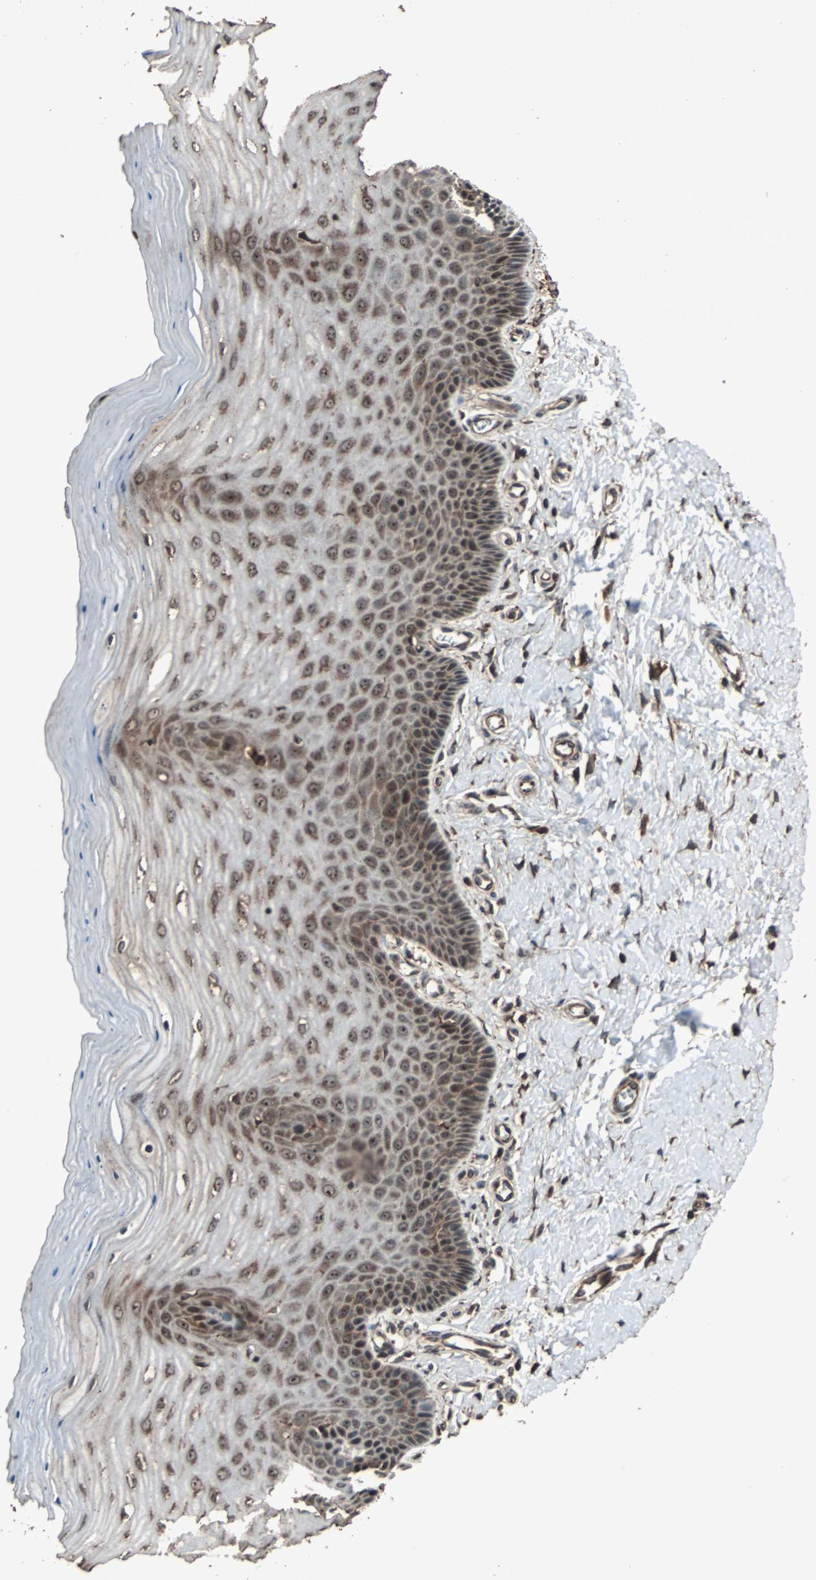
{"staining": {"intensity": "strong", "quantity": ">75%", "location": "cytoplasmic/membranous"}, "tissue": "cervix", "cell_type": "Glandular cells", "image_type": "normal", "snomed": [{"axis": "morphology", "description": "Normal tissue, NOS"}, {"axis": "topography", "description": "Cervix"}], "caption": "Cervix stained for a protein (brown) exhibits strong cytoplasmic/membranous positive expression in about >75% of glandular cells.", "gene": "LAMTOR5", "patient": {"sex": "female", "age": 55}}